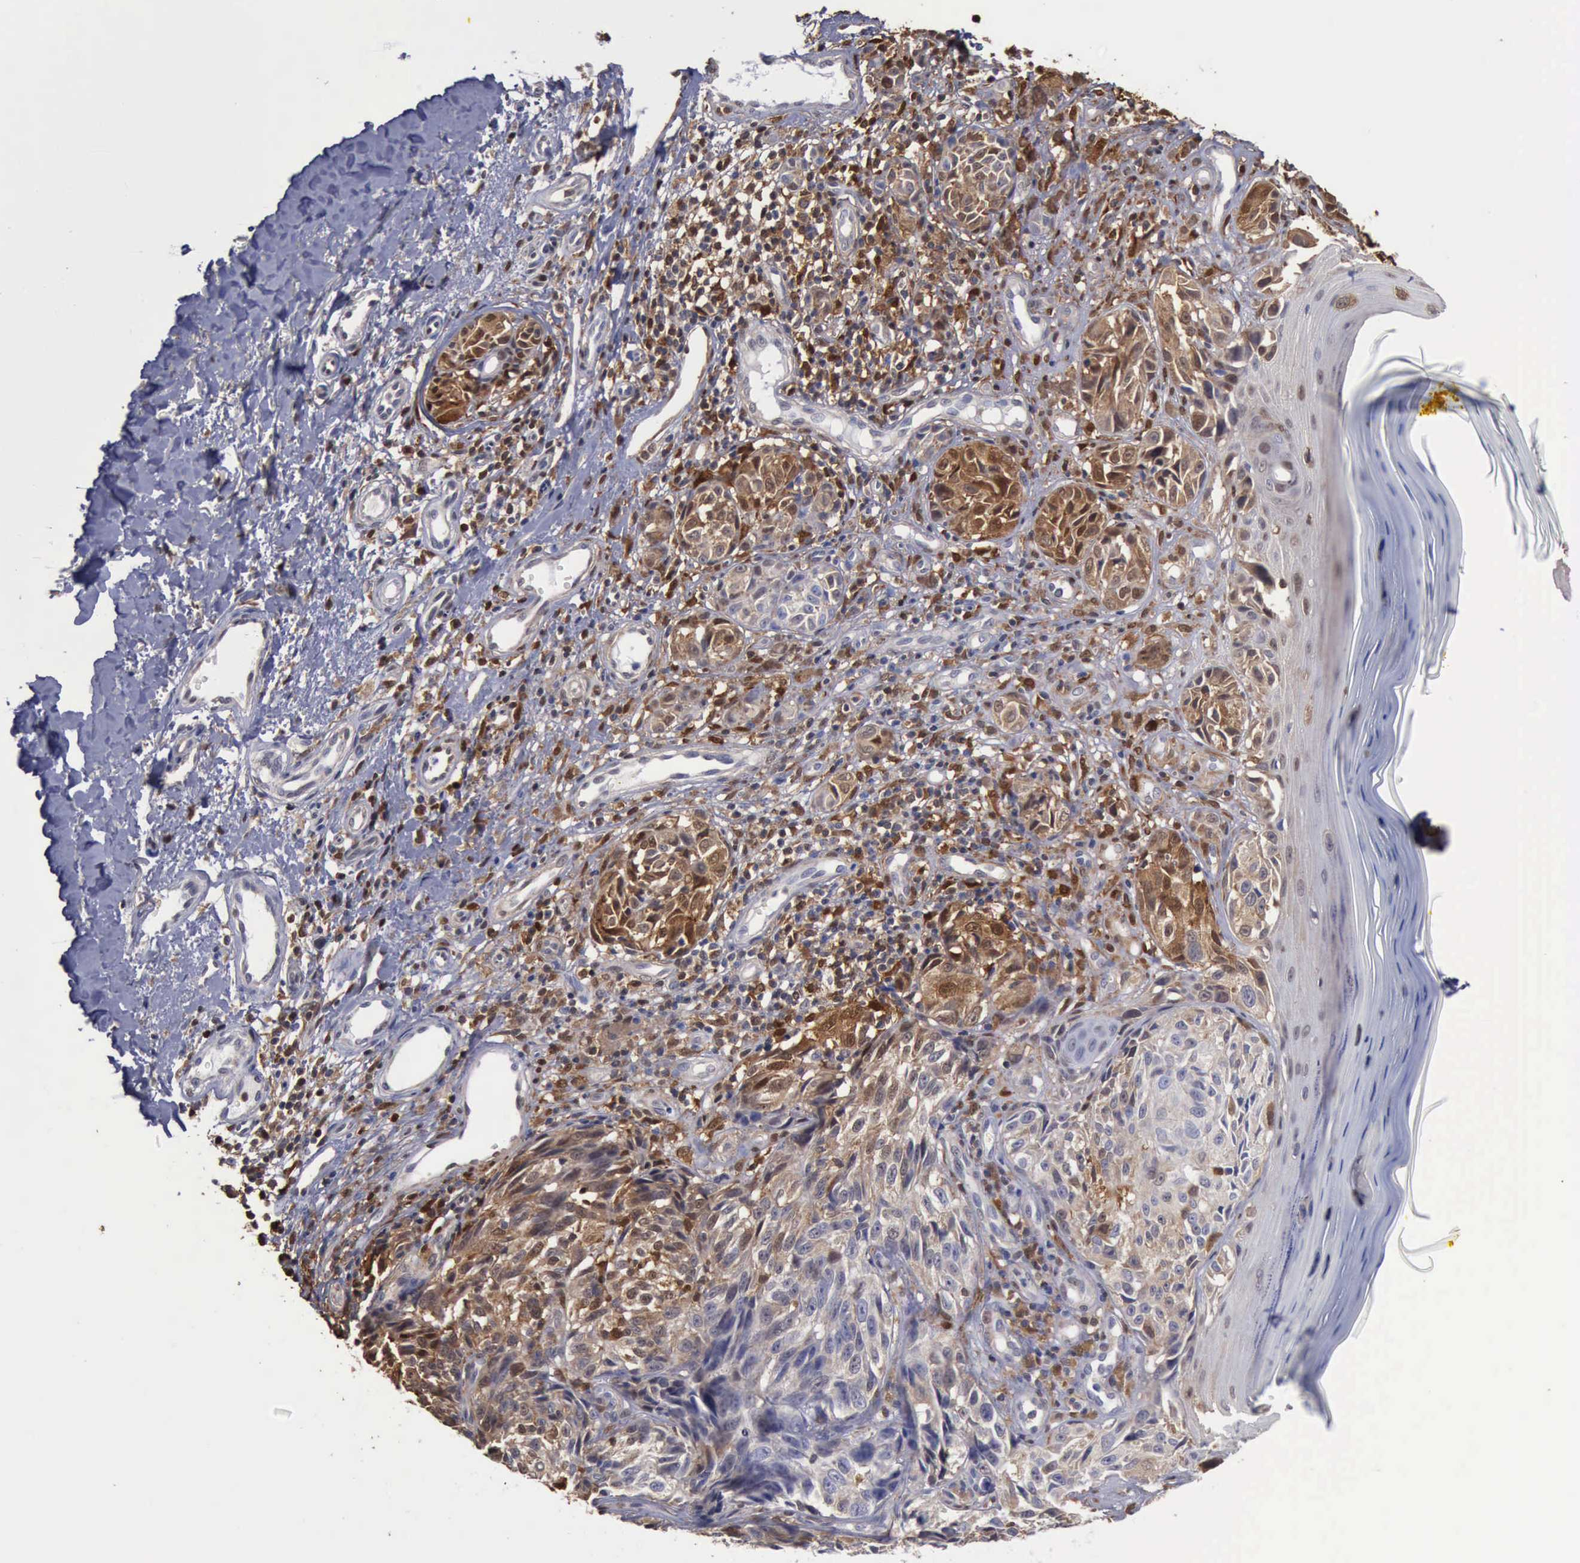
{"staining": {"intensity": "moderate", "quantity": "25%-75%", "location": "cytoplasmic/membranous,nuclear"}, "tissue": "melanoma", "cell_type": "Tumor cells", "image_type": "cancer", "snomed": [{"axis": "morphology", "description": "Malignant melanoma, NOS"}, {"axis": "topography", "description": "Skin"}], "caption": "Moderate cytoplasmic/membranous and nuclear staining is identified in about 25%-75% of tumor cells in melanoma.", "gene": "STAT1", "patient": {"sex": "male", "age": 67}}